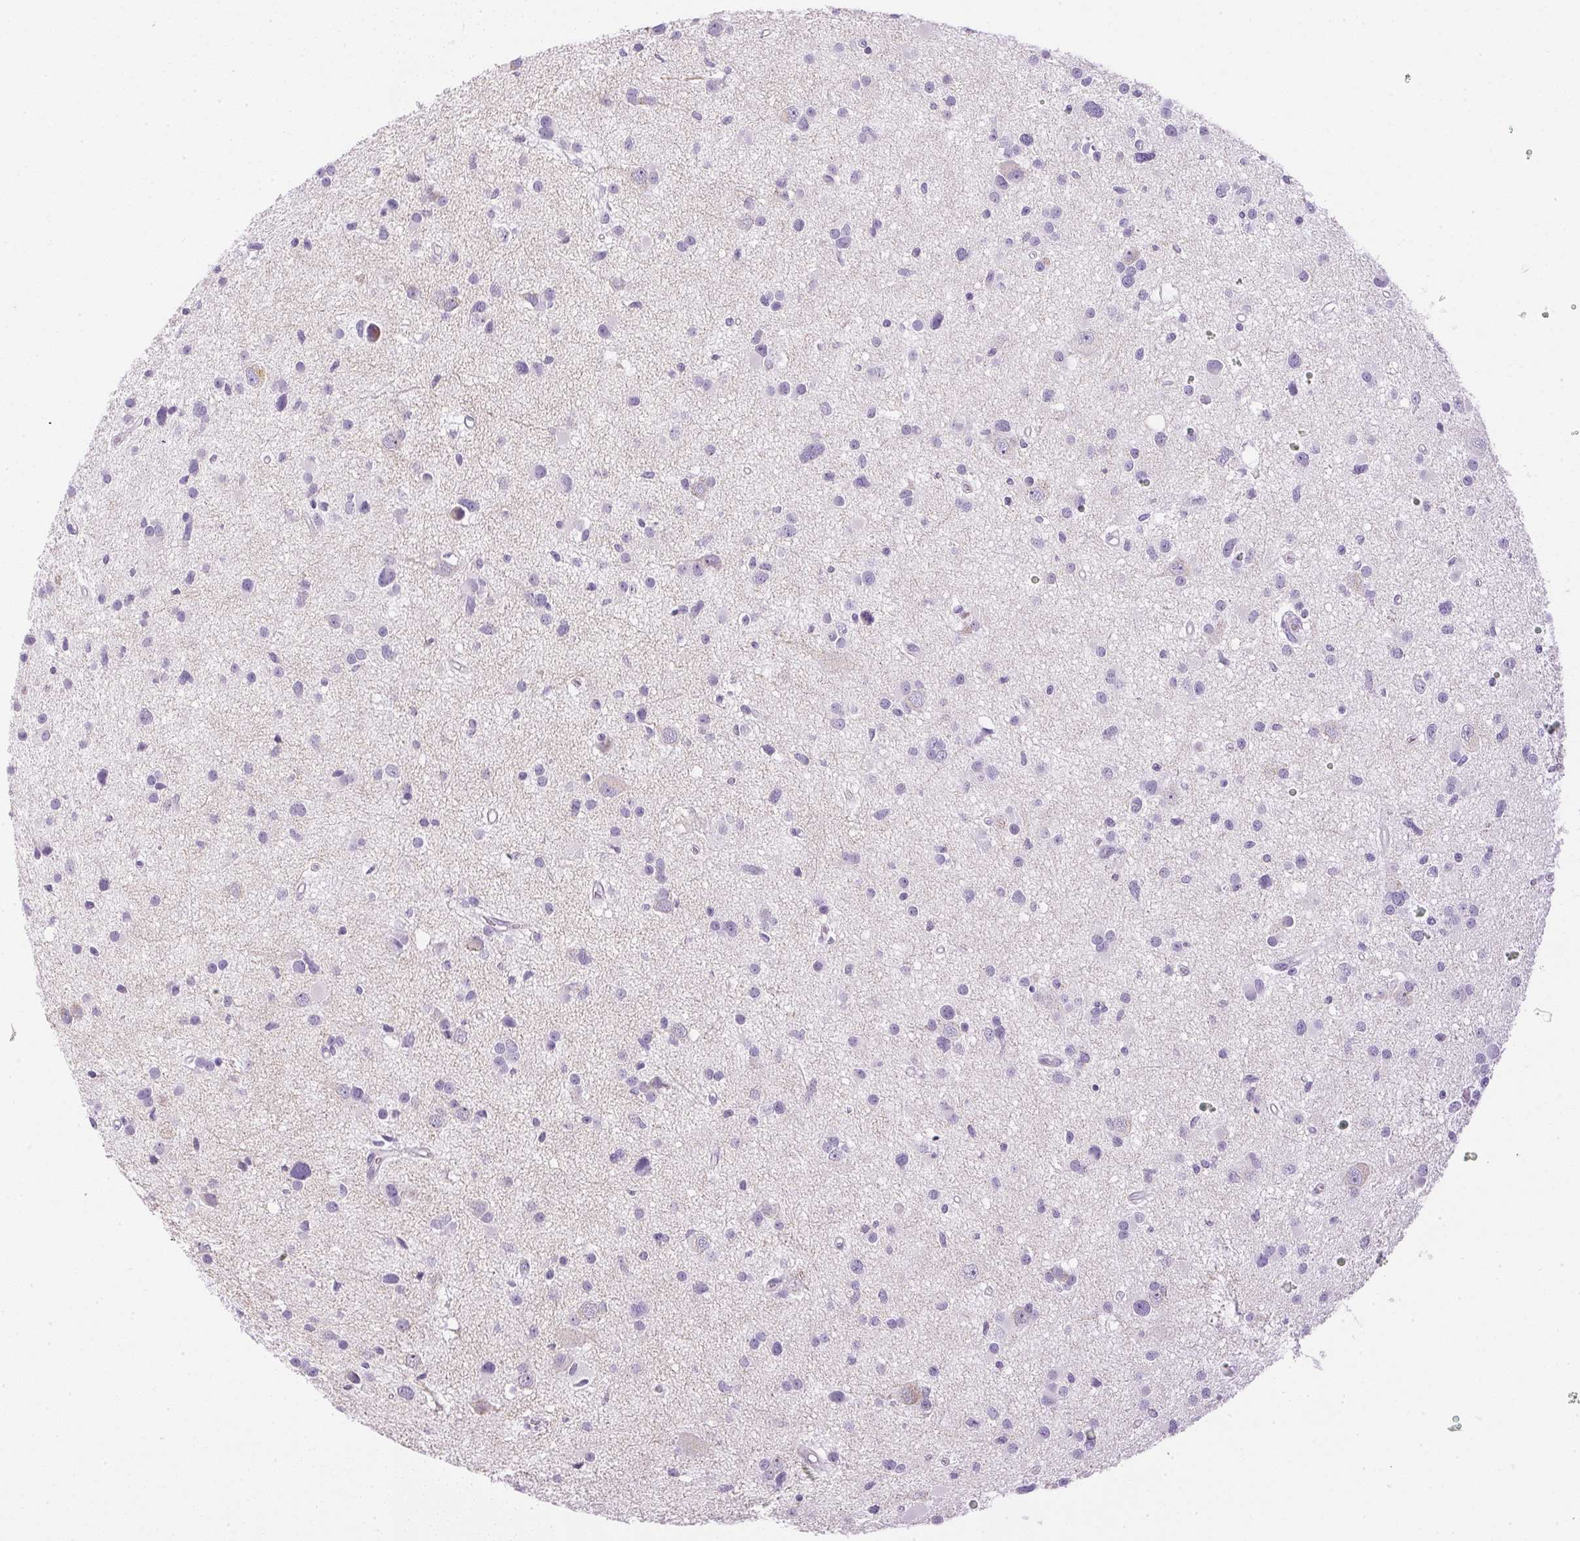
{"staining": {"intensity": "negative", "quantity": "none", "location": "none"}, "tissue": "glioma", "cell_type": "Tumor cells", "image_type": "cancer", "snomed": [{"axis": "morphology", "description": "Glioma, malignant, High grade"}, {"axis": "topography", "description": "Brain"}], "caption": "Glioma stained for a protein using IHC reveals no staining tumor cells.", "gene": "CTRL", "patient": {"sex": "male", "age": 54}}